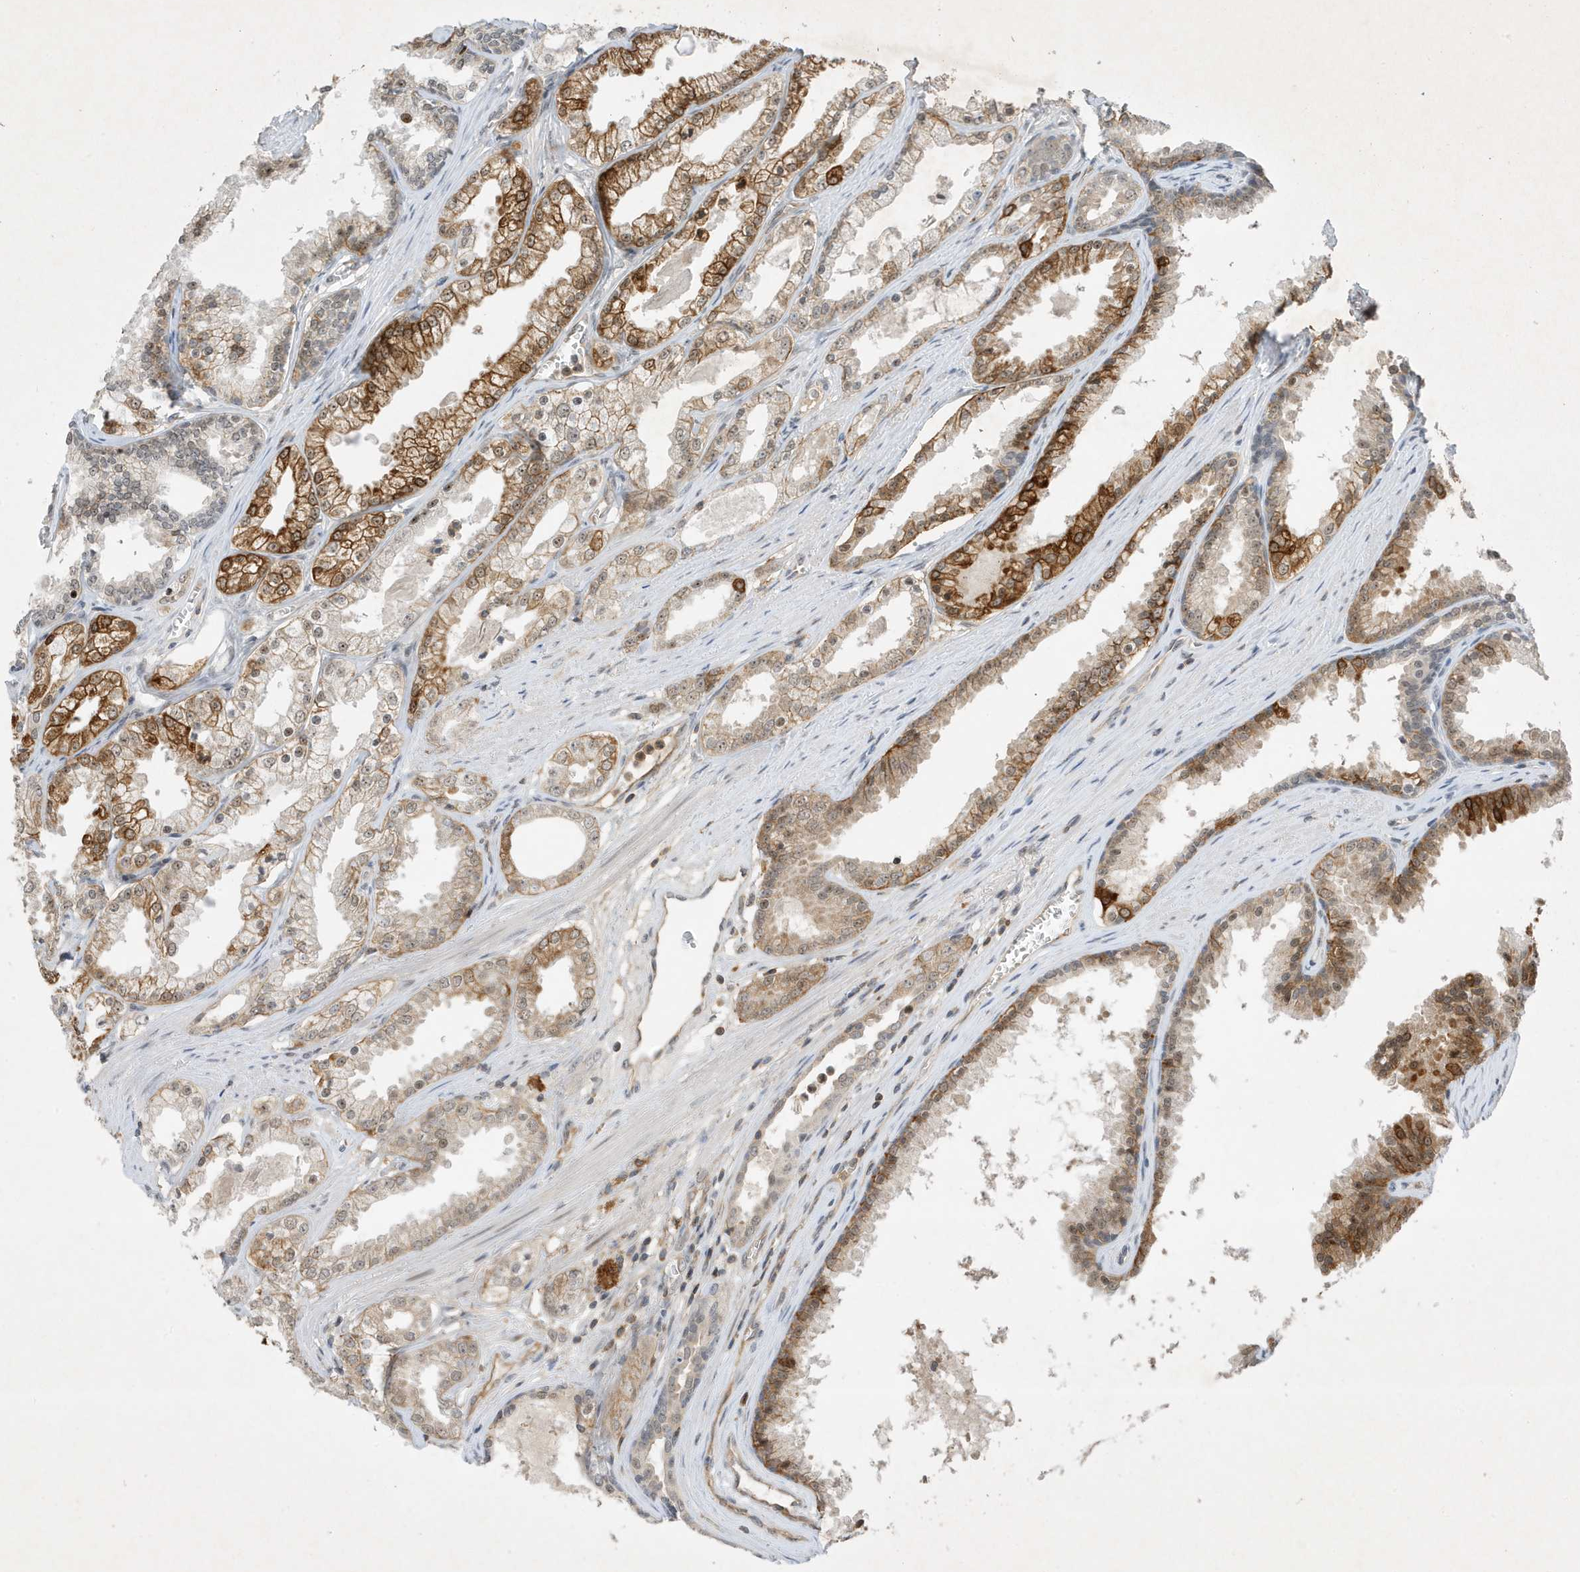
{"staining": {"intensity": "weak", "quantity": "25%-75%", "location": "cytoplasmic/membranous,nuclear"}, "tissue": "prostate cancer", "cell_type": "Tumor cells", "image_type": "cancer", "snomed": [{"axis": "morphology", "description": "Adenocarcinoma, High grade"}, {"axis": "topography", "description": "Prostate"}], "caption": "About 25%-75% of tumor cells in high-grade adenocarcinoma (prostate) reveal weak cytoplasmic/membranous and nuclear protein staining as visualized by brown immunohistochemical staining.", "gene": "MAST3", "patient": {"sex": "male", "age": 68}}